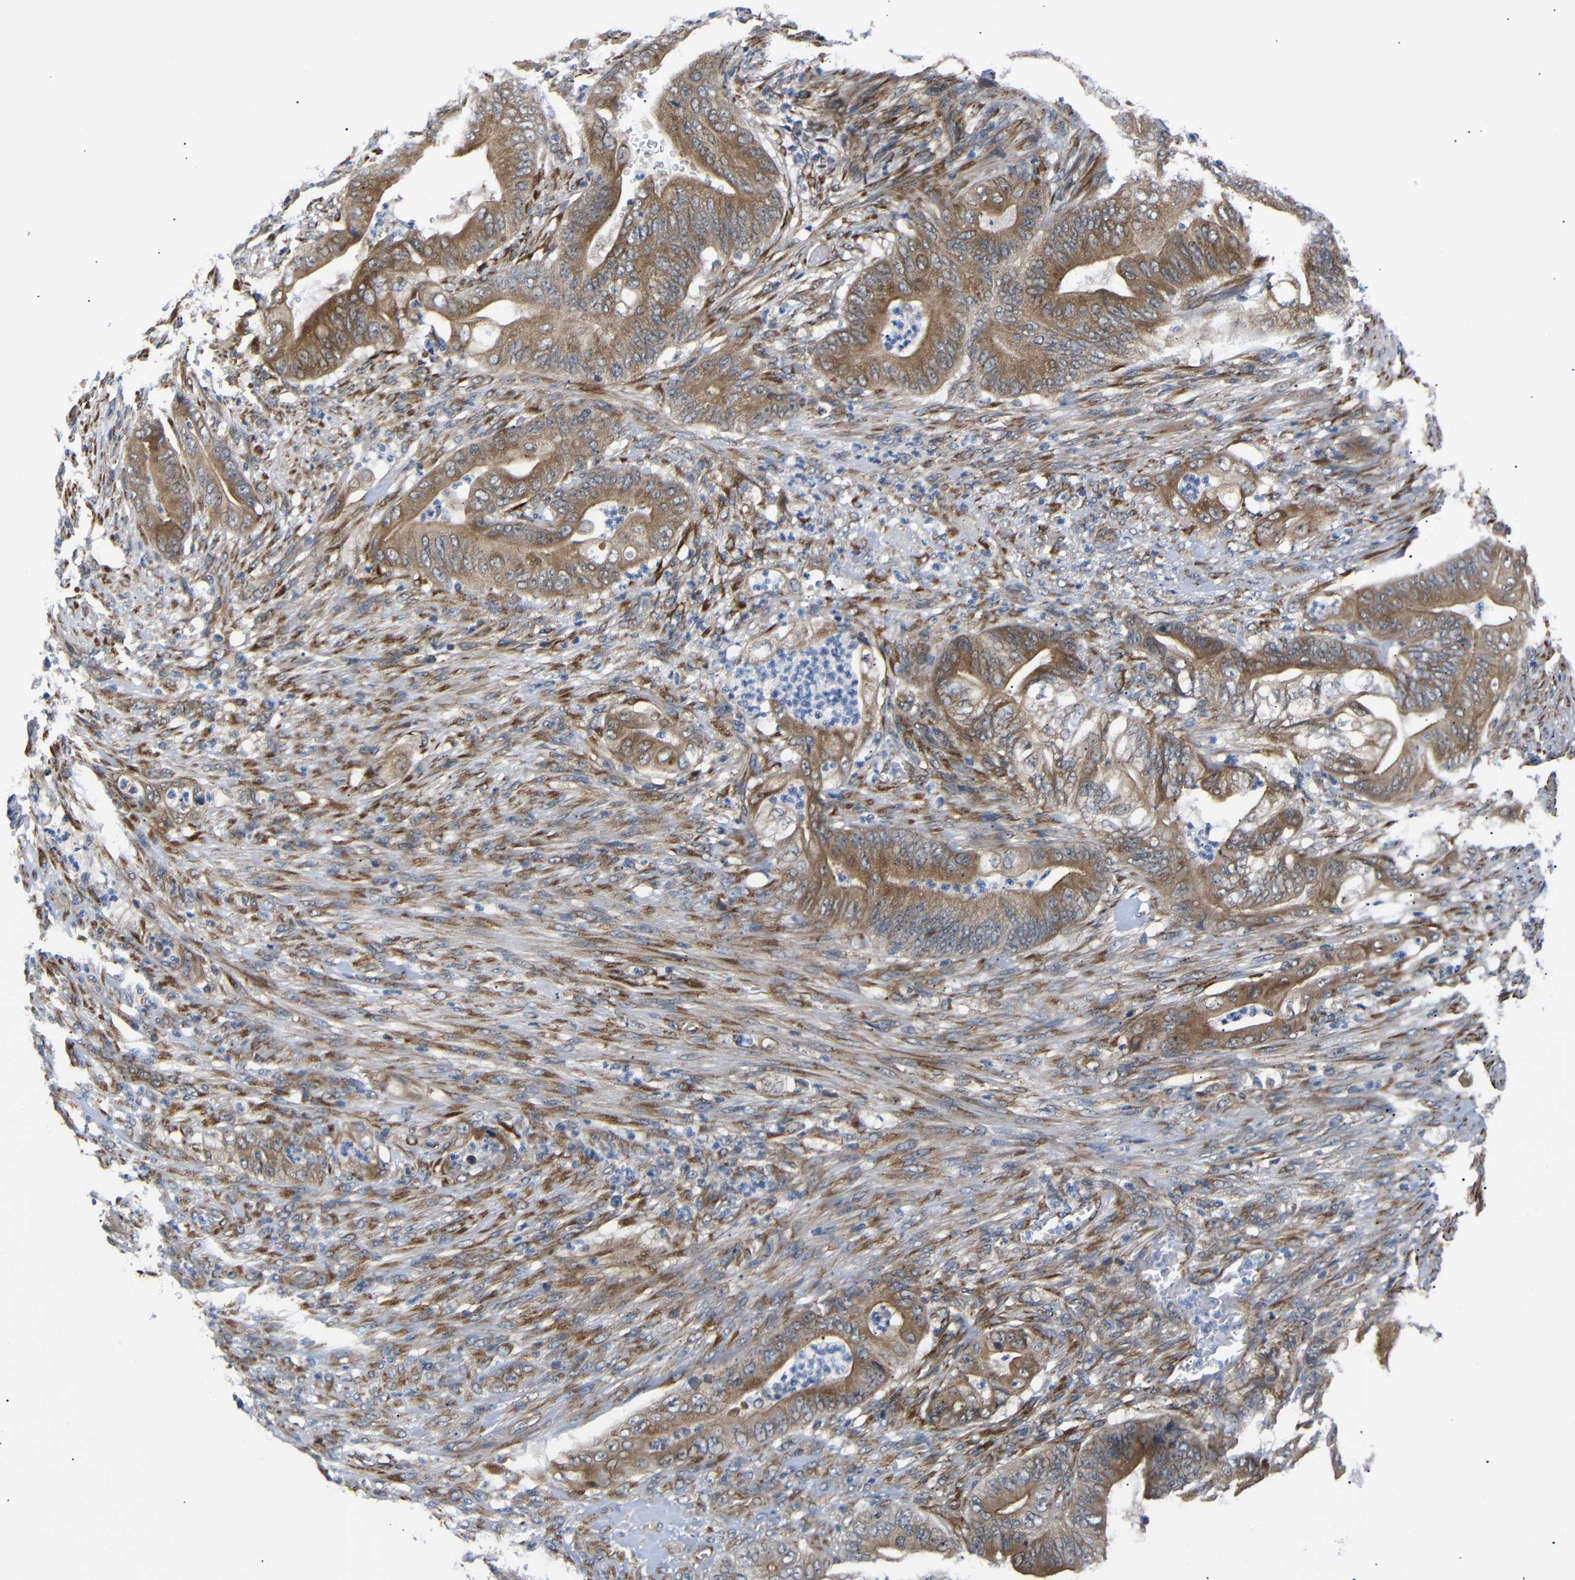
{"staining": {"intensity": "moderate", "quantity": ">75%", "location": "cytoplasmic/membranous"}, "tissue": "stomach cancer", "cell_type": "Tumor cells", "image_type": "cancer", "snomed": [{"axis": "morphology", "description": "Adenocarcinoma, NOS"}, {"axis": "topography", "description": "Stomach"}], "caption": "High-power microscopy captured an immunohistochemistry (IHC) histopathology image of stomach adenocarcinoma, revealing moderate cytoplasmic/membranous staining in approximately >75% of tumor cells.", "gene": "KANK4", "patient": {"sex": "female", "age": 73}}